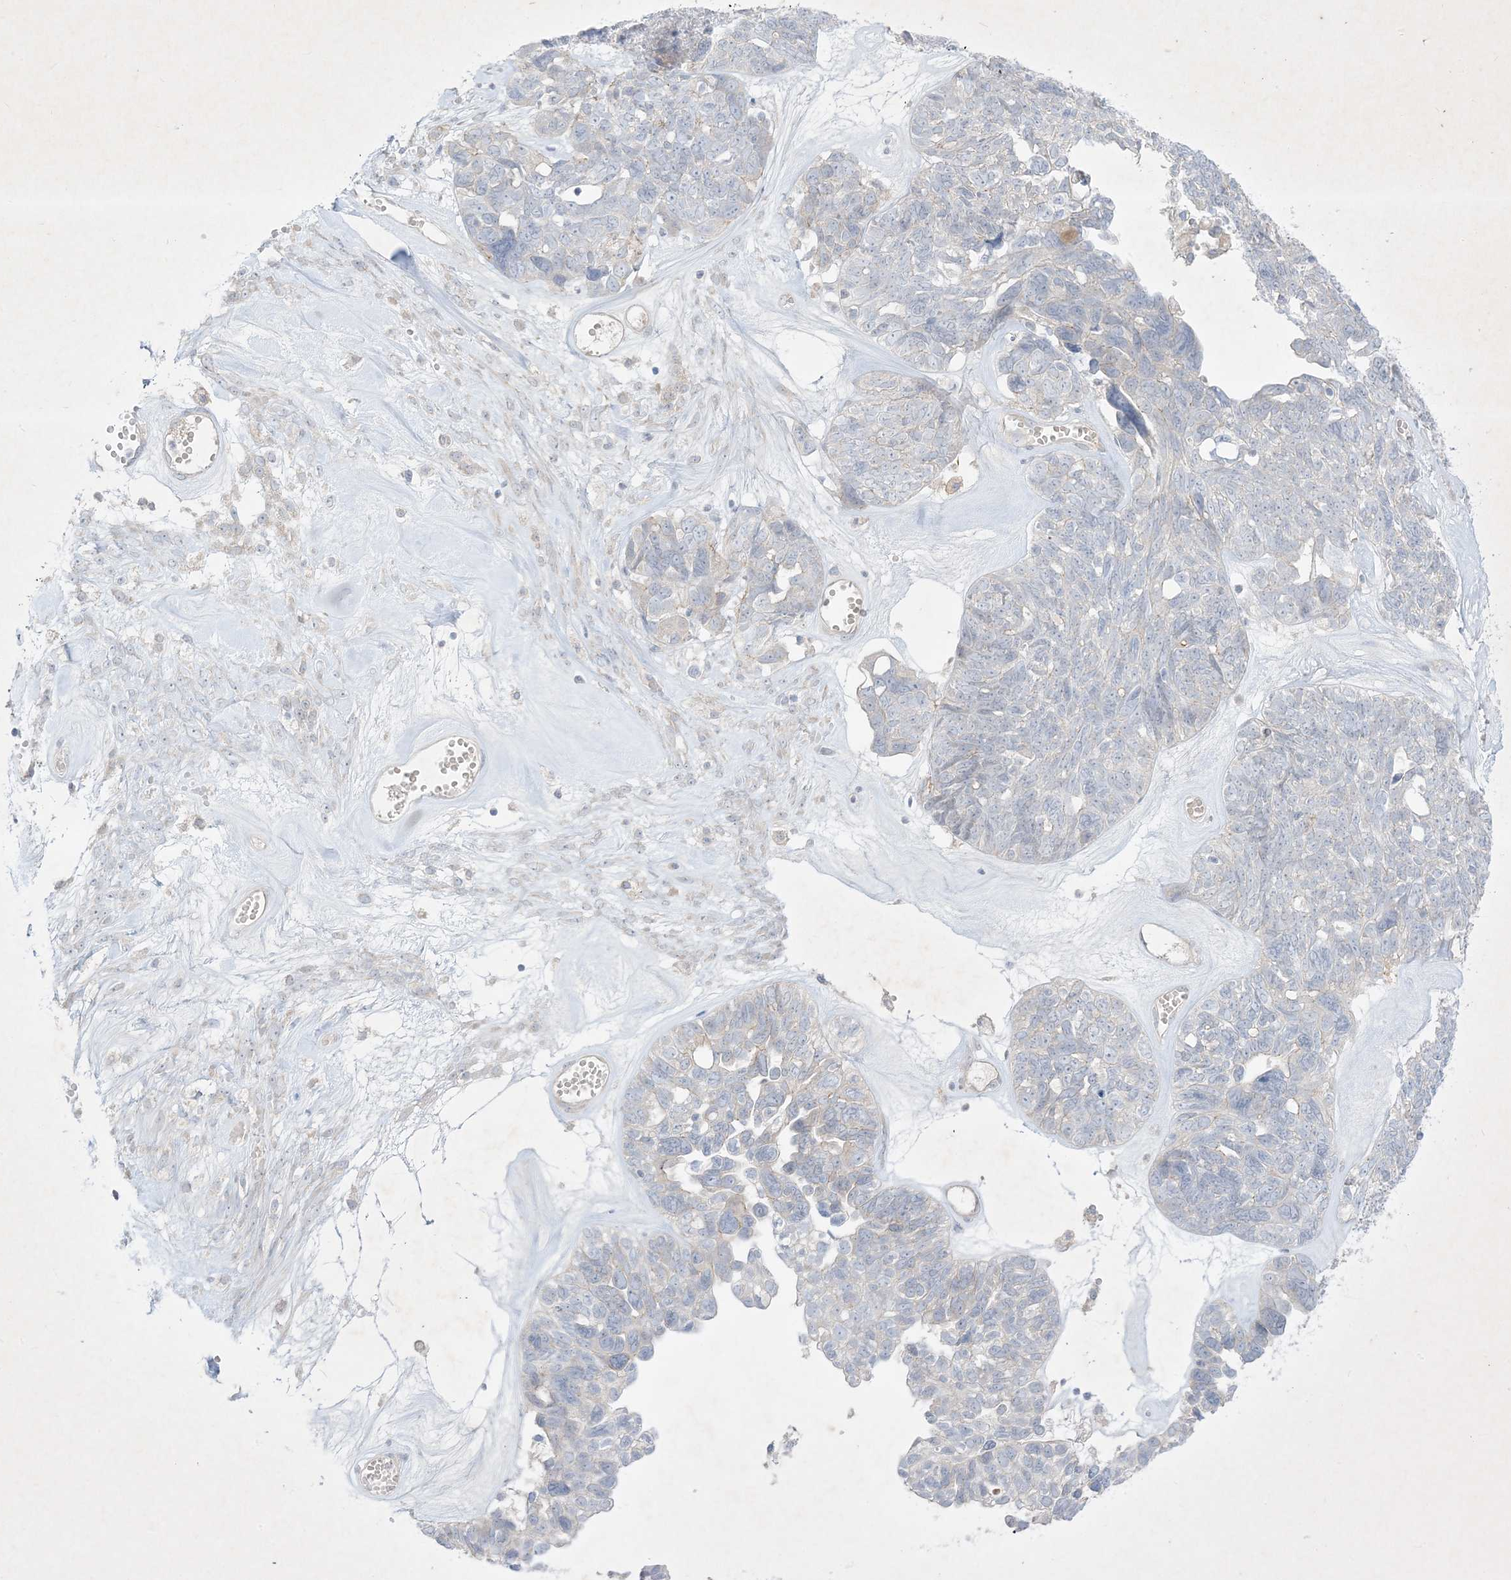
{"staining": {"intensity": "negative", "quantity": "none", "location": "none"}, "tissue": "ovarian cancer", "cell_type": "Tumor cells", "image_type": "cancer", "snomed": [{"axis": "morphology", "description": "Cystadenocarcinoma, serous, NOS"}, {"axis": "topography", "description": "Ovary"}], "caption": "A micrograph of serous cystadenocarcinoma (ovarian) stained for a protein displays no brown staining in tumor cells. (Brightfield microscopy of DAB immunohistochemistry (IHC) at high magnification).", "gene": "PLEKHA3", "patient": {"sex": "female", "age": 79}}